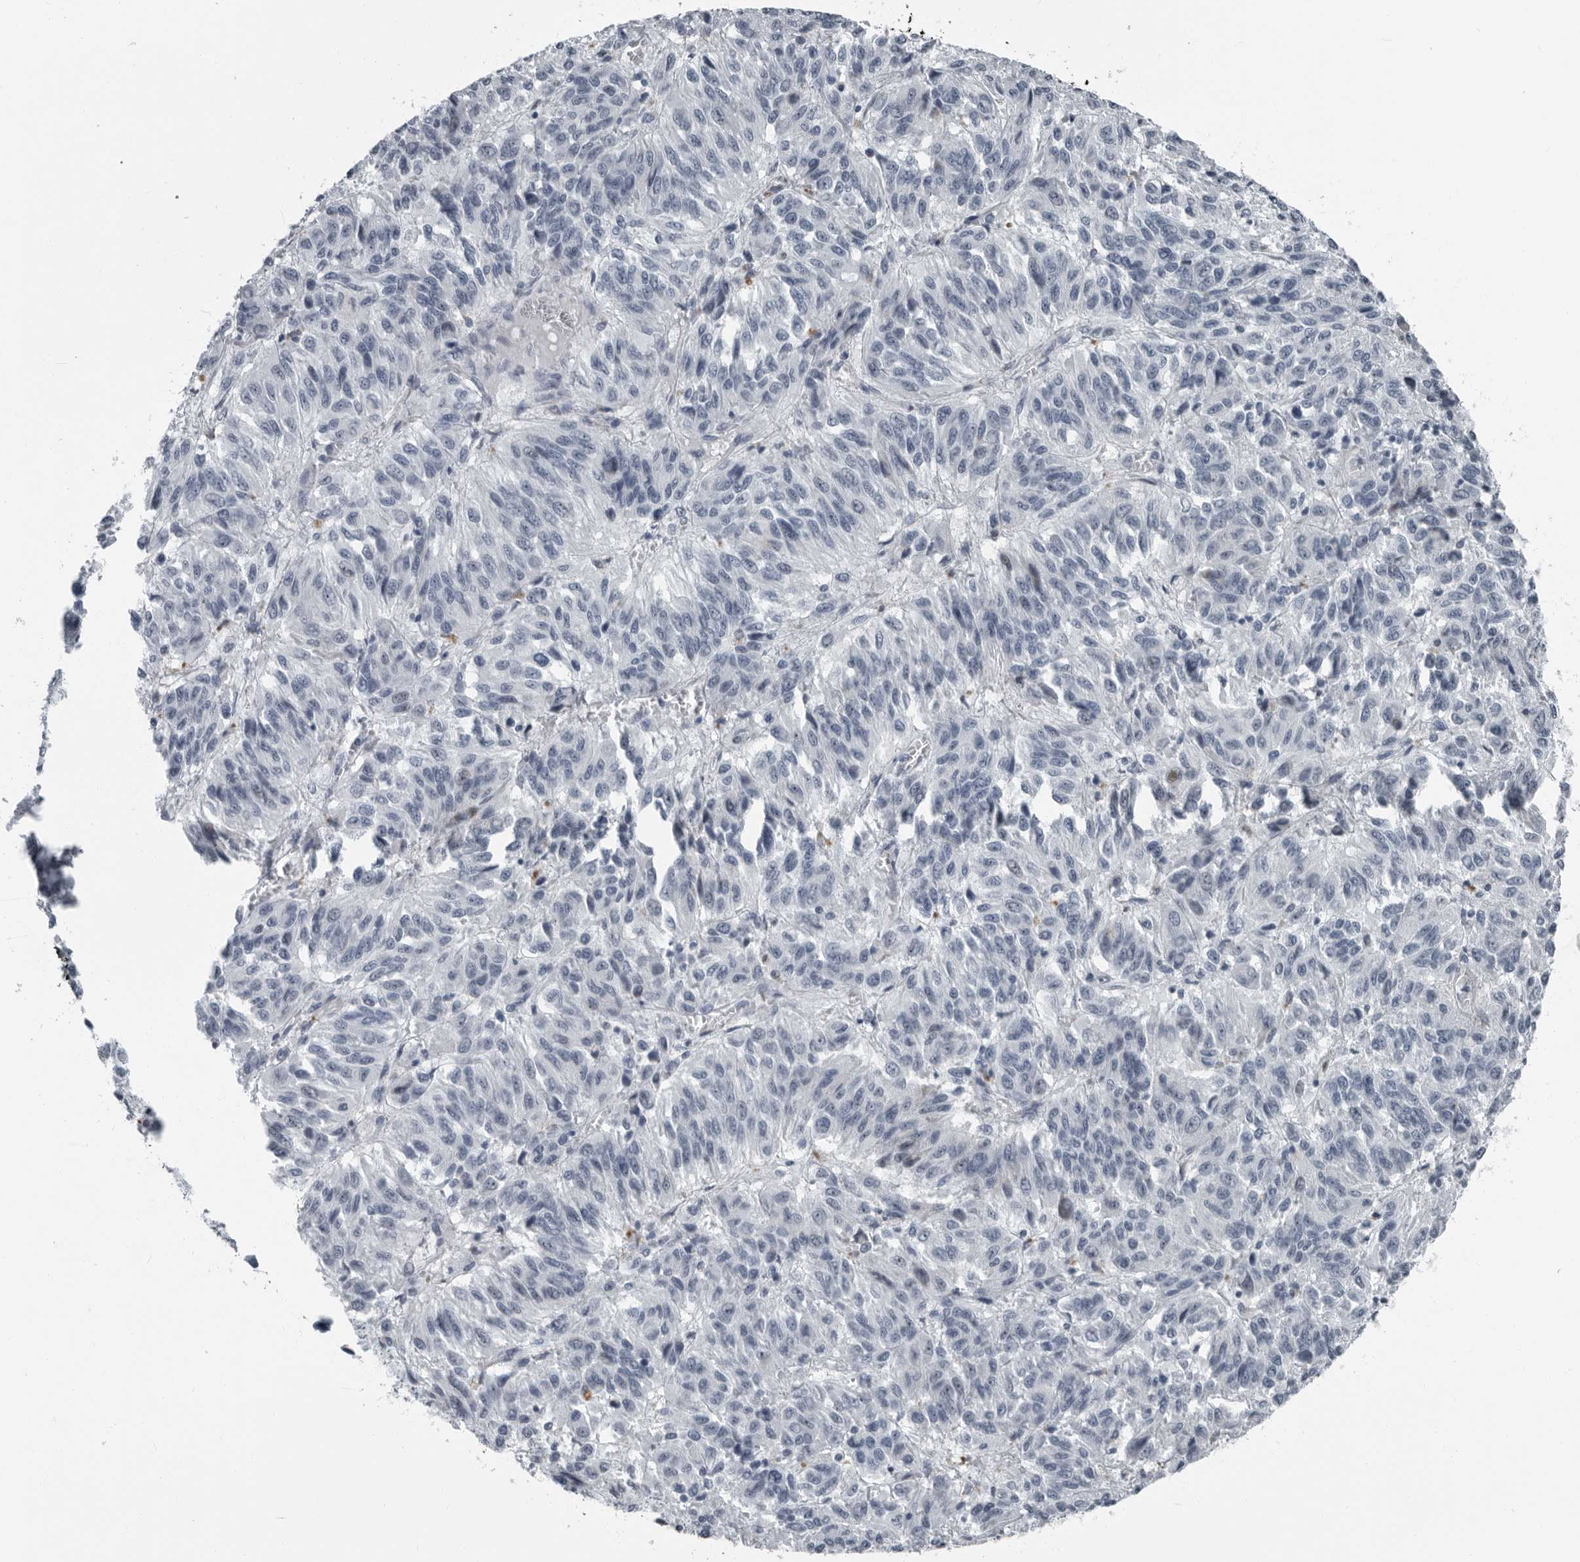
{"staining": {"intensity": "negative", "quantity": "none", "location": "none"}, "tissue": "melanoma", "cell_type": "Tumor cells", "image_type": "cancer", "snomed": [{"axis": "morphology", "description": "Malignant melanoma, Metastatic site"}, {"axis": "topography", "description": "Lung"}], "caption": "A high-resolution micrograph shows immunohistochemistry (IHC) staining of malignant melanoma (metastatic site), which reveals no significant positivity in tumor cells. (Brightfield microscopy of DAB (3,3'-diaminobenzidine) IHC at high magnification).", "gene": "PDCD11", "patient": {"sex": "male", "age": 64}}